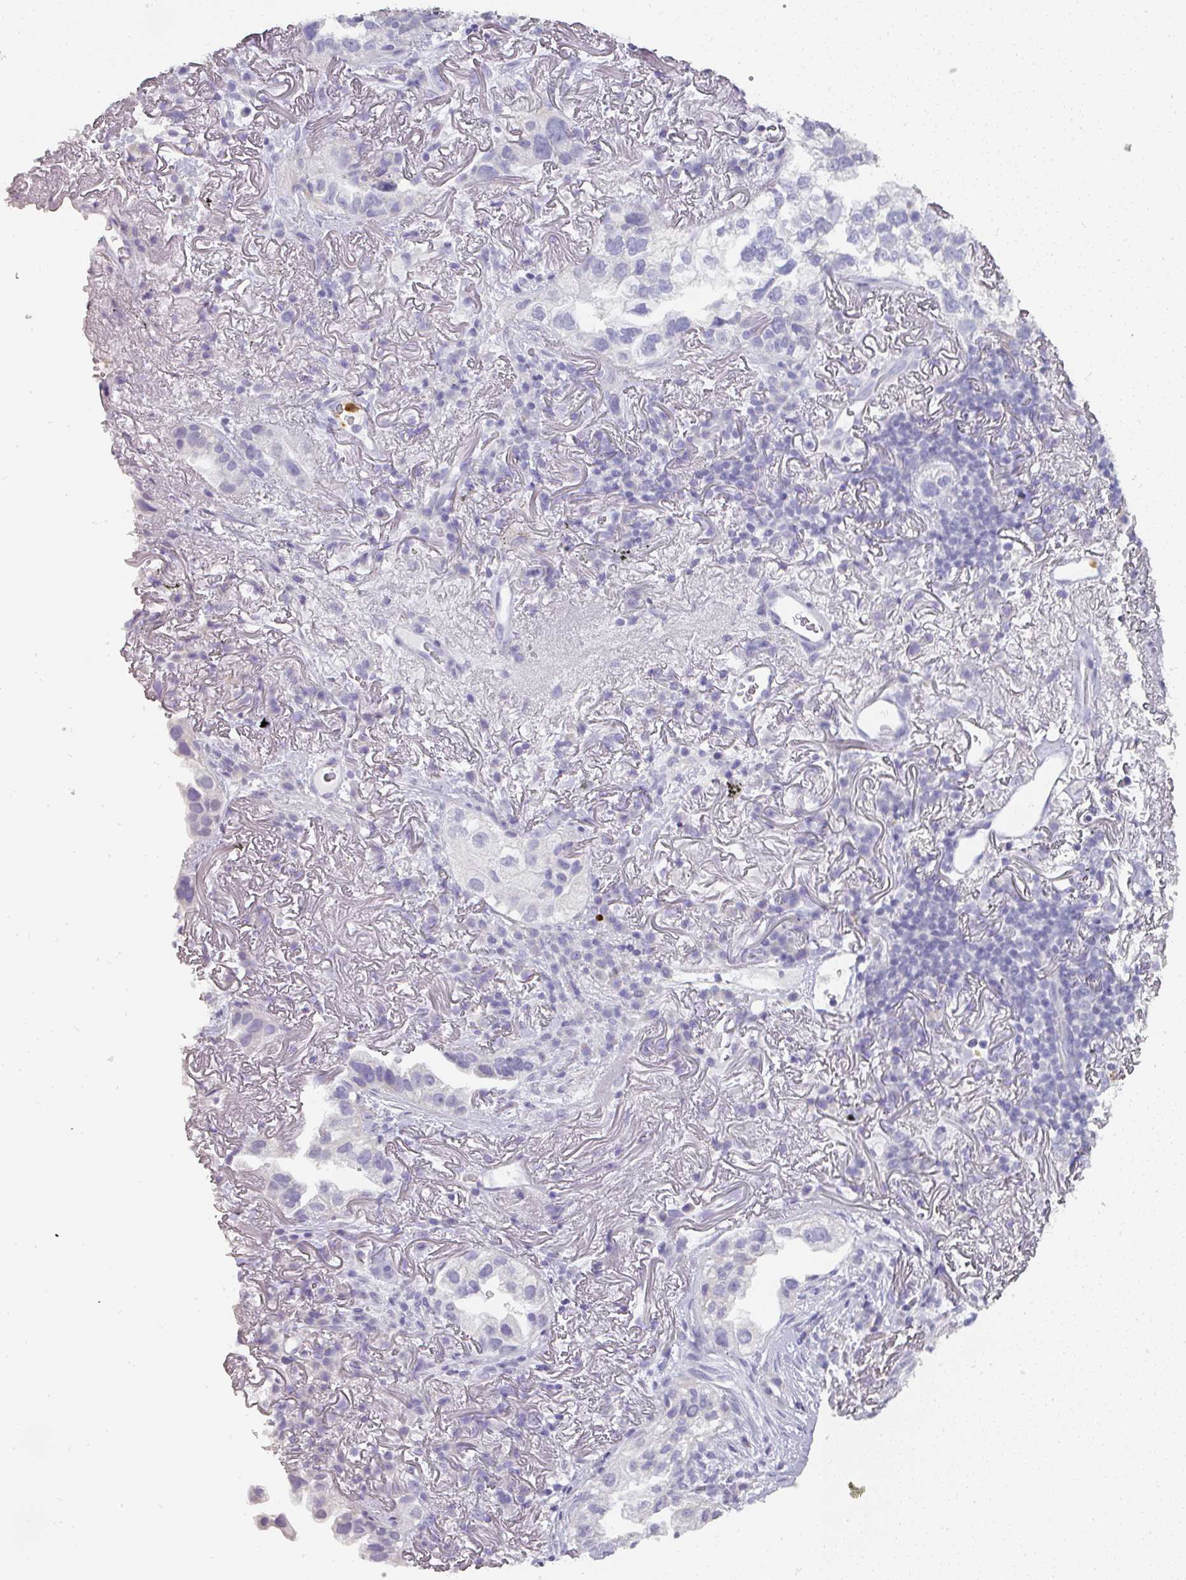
{"staining": {"intensity": "negative", "quantity": "none", "location": "none"}, "tissue": "lung cancer", "cell_type": "Tumor cells", "image_type": "cancer", "snomed": [{"axis": "morphology", "description": "Adenocarcinoma, NOS"}, {"axis": "topography", "description": "Lung"}], "caption": "Immunohistochemistry micrograph of lung cancer stained for a protein (brown), which shows no expression in tumor cells. (DAB IHC visualized using brightfield microscopy, high magnification).", "gene": "CAMP", "patient": {"sex": "female", "age": 69}}